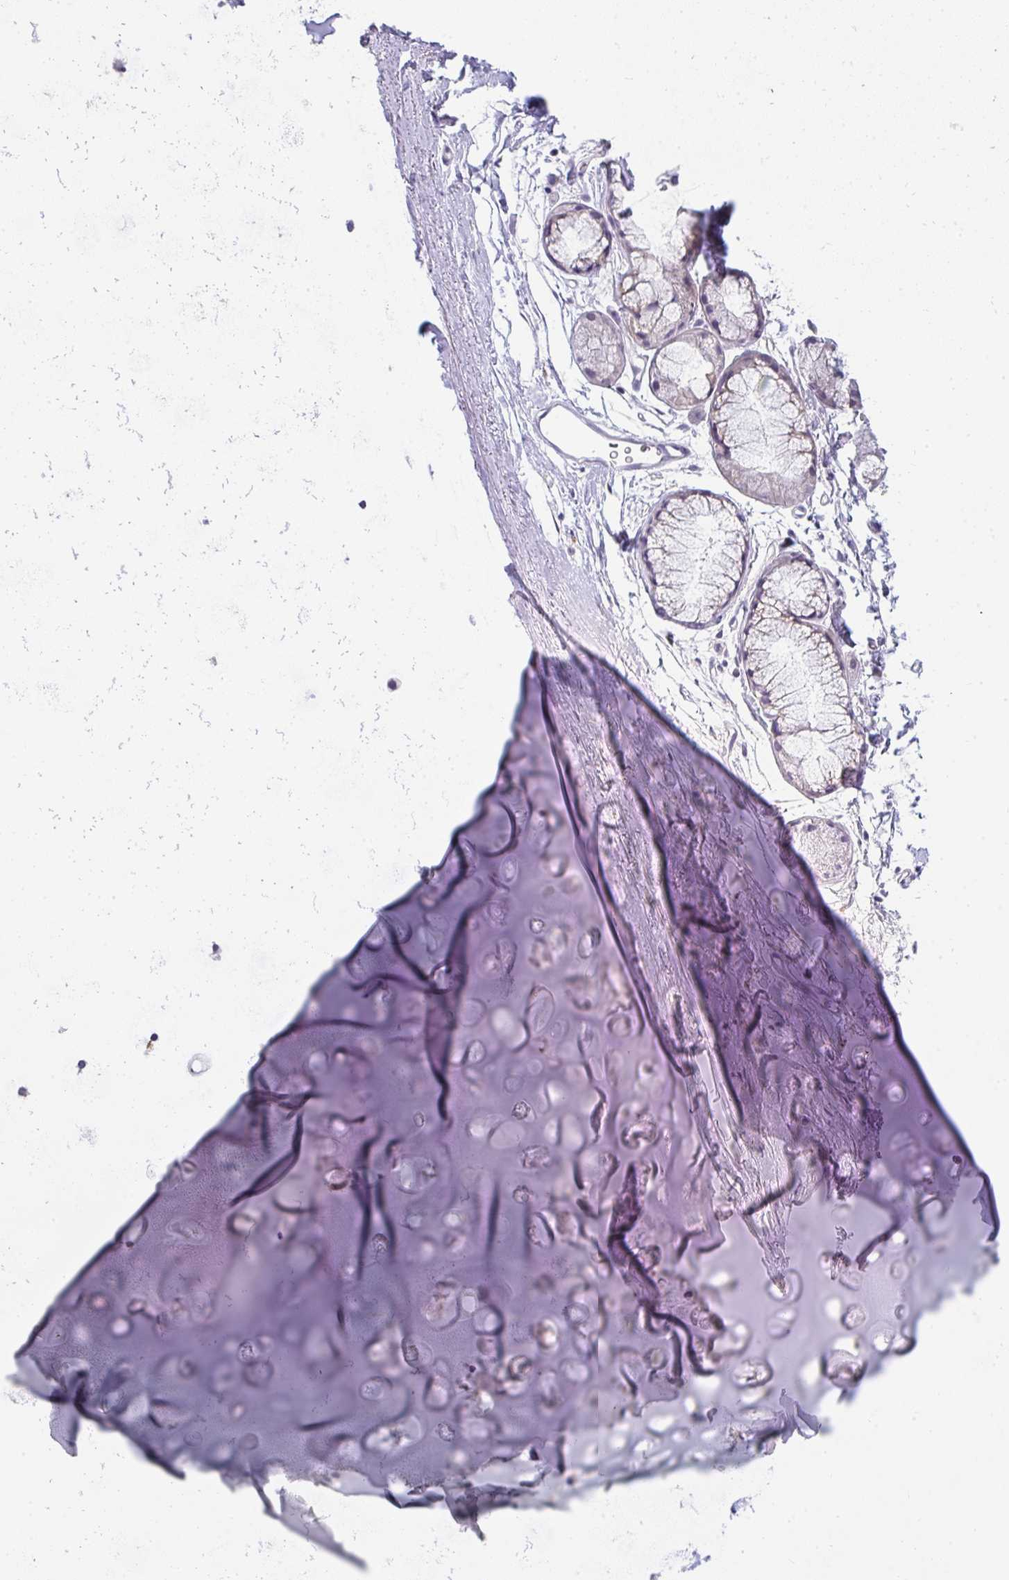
{"staining": {"intensity": "negative", "quantity": "none", "location": "none"}, "tissue": "adipose tissue", "cell_type": "Adipocytes", "image_type": "normal", "snomed": [{"axis": "morphology", "description": "Normal tissue, NOS"}, {"axis": "topography", "description": "Lymph node"}, {"axis": "topography", "description": "Cartilage tissue"}, {"axis": "topography", "description": "Bronchus"}], "caption": "Adipocytes show no significant protein expression in normal adipose tissue.", "gene": "PPP1R3G", "patient": {"sex": "female", "age": 70}}